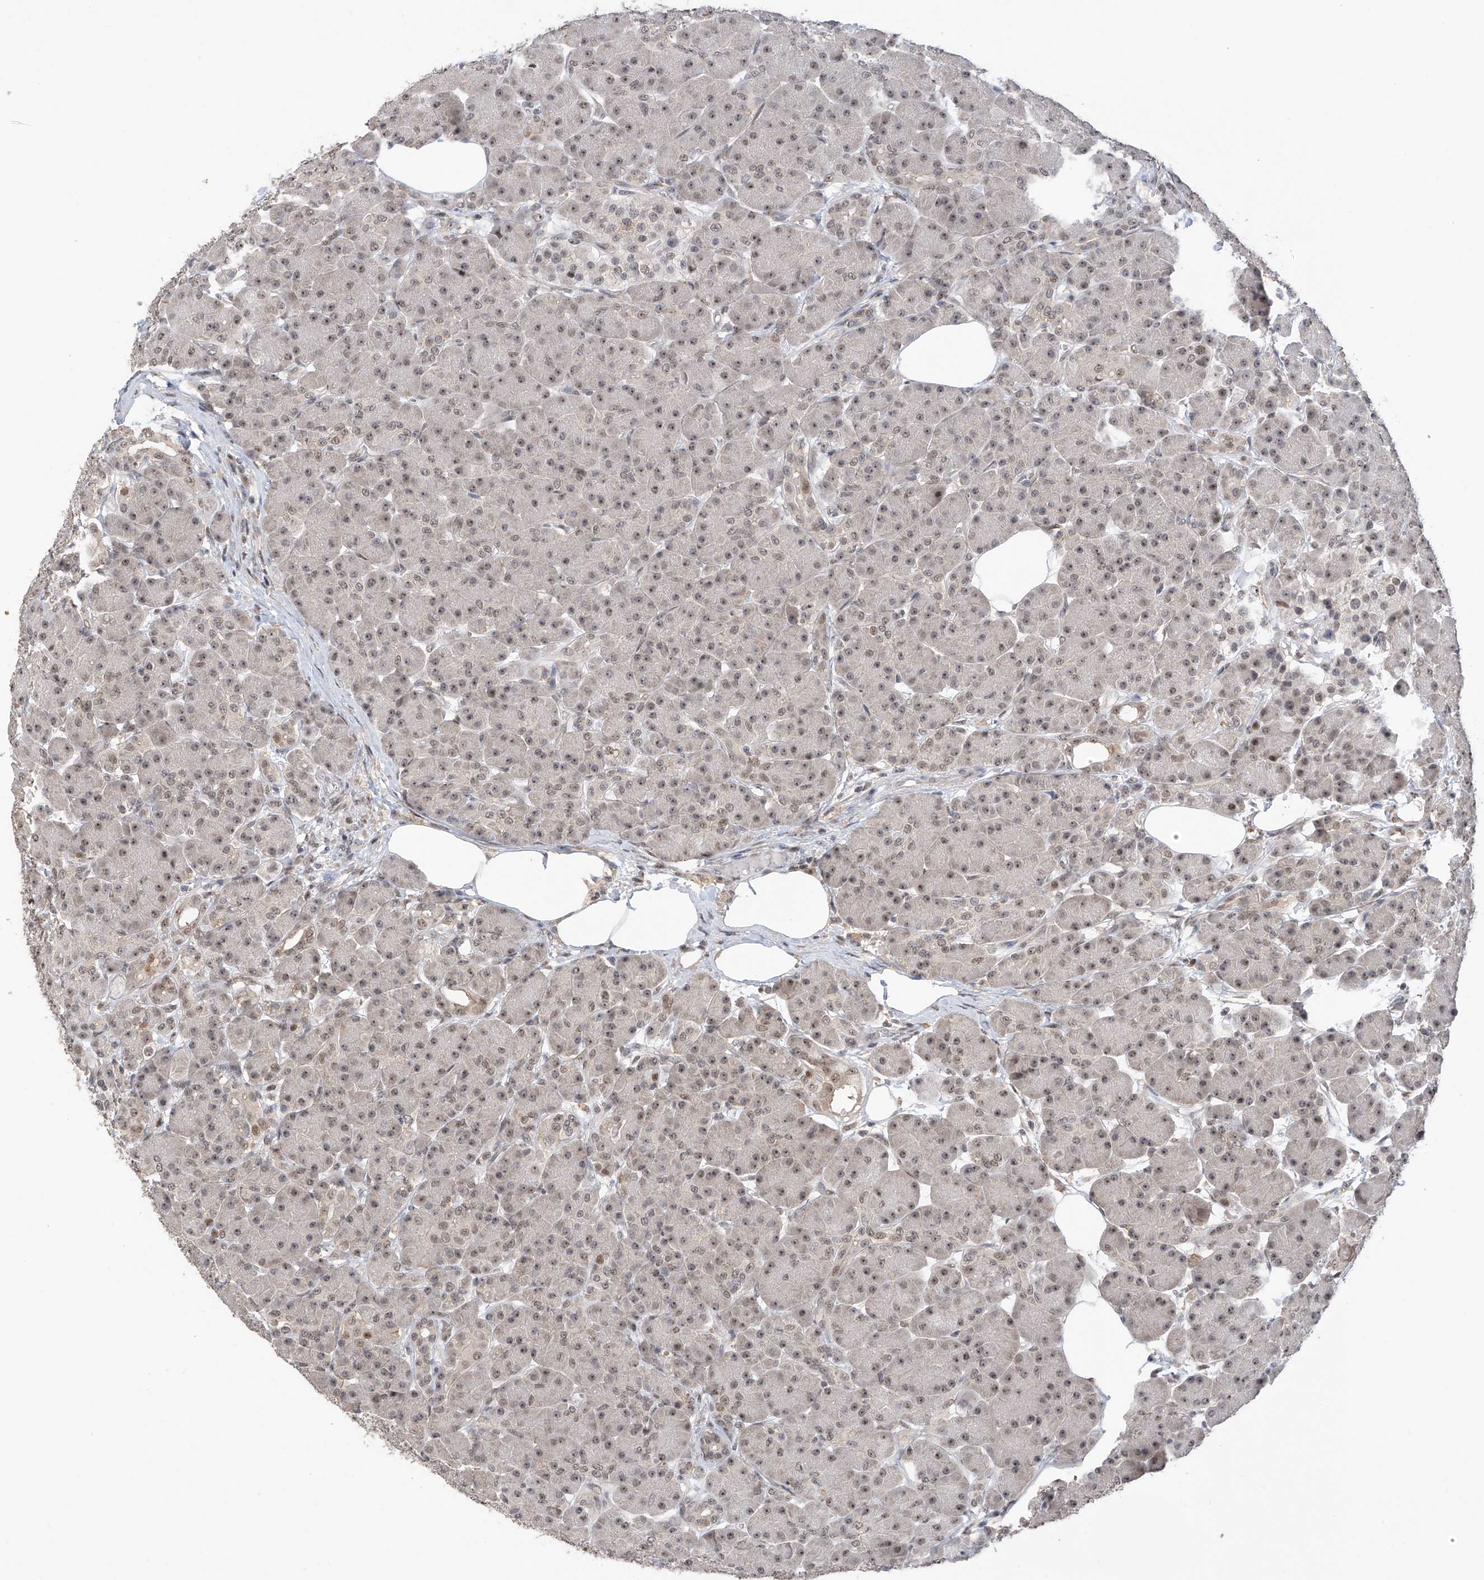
{"staining": {"intensity": "weak", "quantity": "<25%", "location": "nuclear"}, "tissue": "pancreas", "cell_type": "Exocrine glandular cells", "image_type": "normal", "snomed": [{"axis": "morphology", "description": "Normal tissue, NOS"}, {"axis": "topography", "description": "Pancreas"}], "caption": "Human pancreas stained for a protein using immunohistochemistry (IHC) exhibits no staining in exocrine glandular cells.", "gene": "C1orf131", "patient": {"sex": "male", "age": 63}}